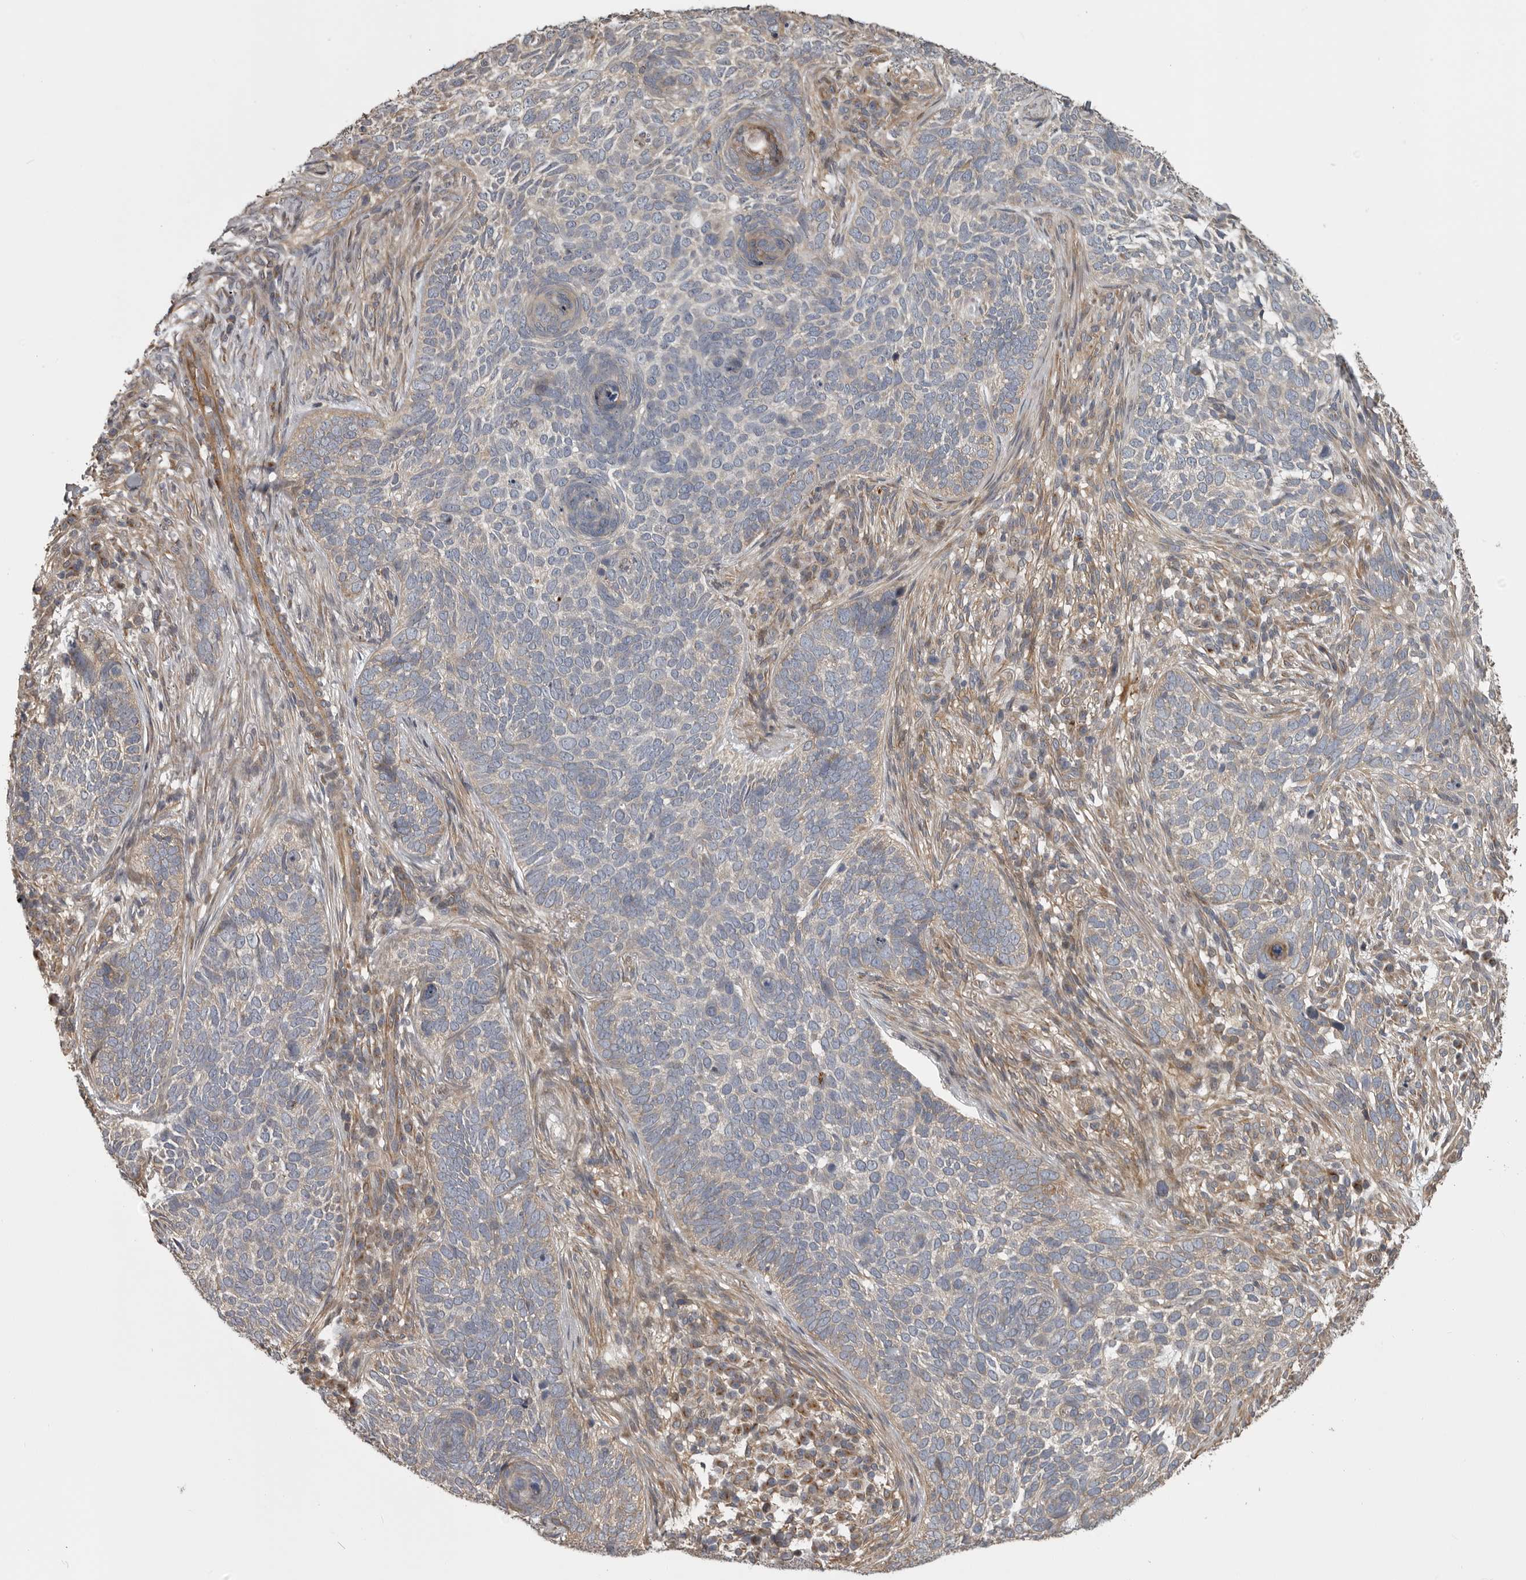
{"staining": {"intensity": "weak", "quantity": "<25%", "location": "cytoplasmic/membranous"}, "tissue": "skin cancer", "cell_type": "Tumor cells", "image_type": "cancer", "snomed": [{"axis": "morphology", "description": "Basal cell carcinoma"}, {"axis": "topography", "description": "Skin"}], "caption": "DAB (3,3'-diaminobenzidine) immunohistochemical staining of human skin cancer reveals no significant expression in tumor cells.", "gene": "ZNRF1", "patient": {"sex": "female", "age": 64}}